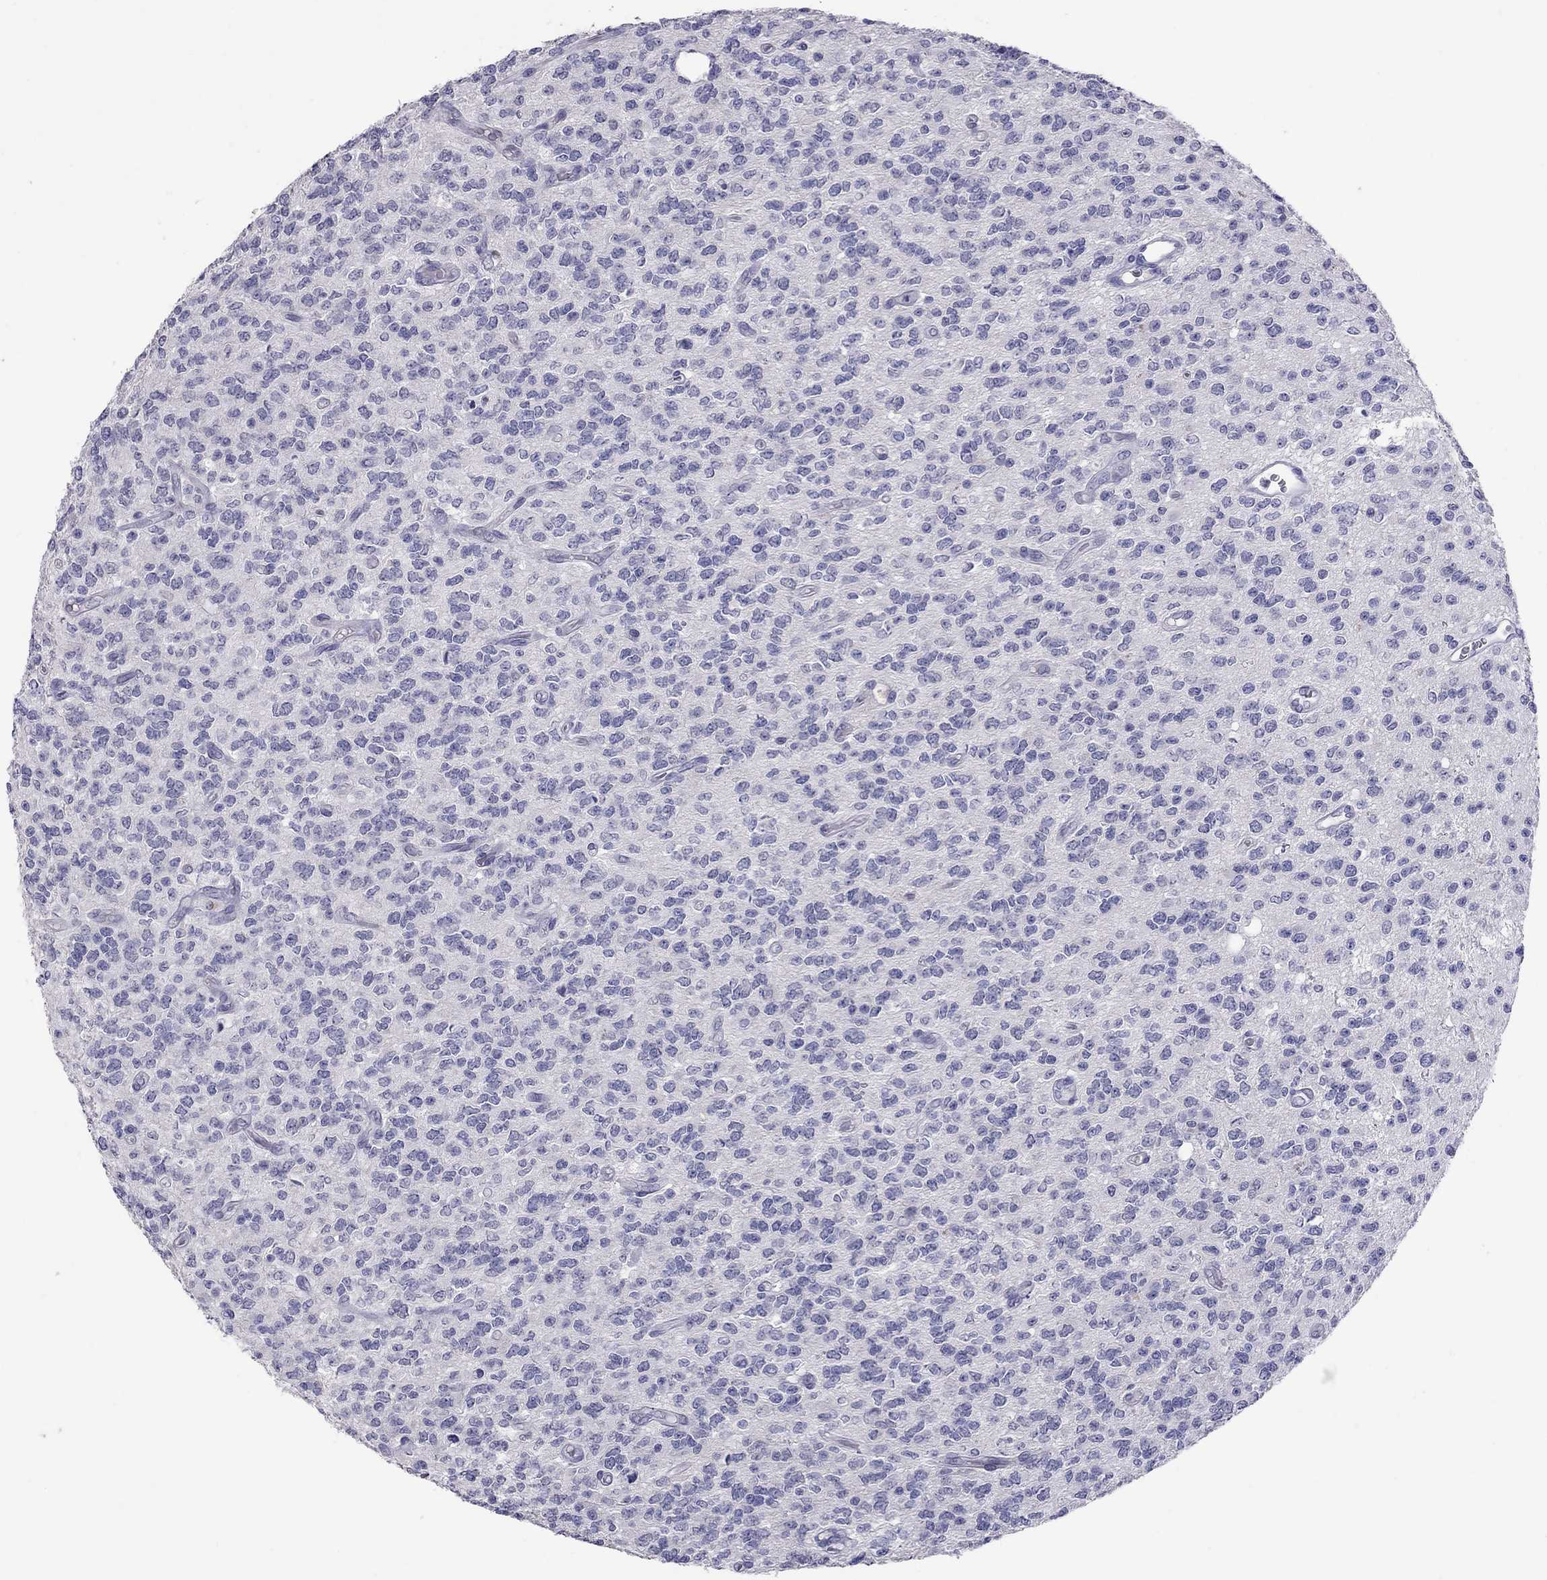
{"staining": {"intensity": "negative", "quantity": "none", "location": "none"}, "tissue": "glioma", "cell_type": "Tumor cells", "image_type": "cancer", "snomed": [{"axis": "morphology", "description": "Glioma, malignant, Low grade"}, {"axis": "topography", "description": "Brain"}], "caption": "The histopathology image demonstrates no staining of tumor cells in malignant glioma (low-grade).", "gene": "SLAMF1", "patient": {"sex": "female", "age": 45}}